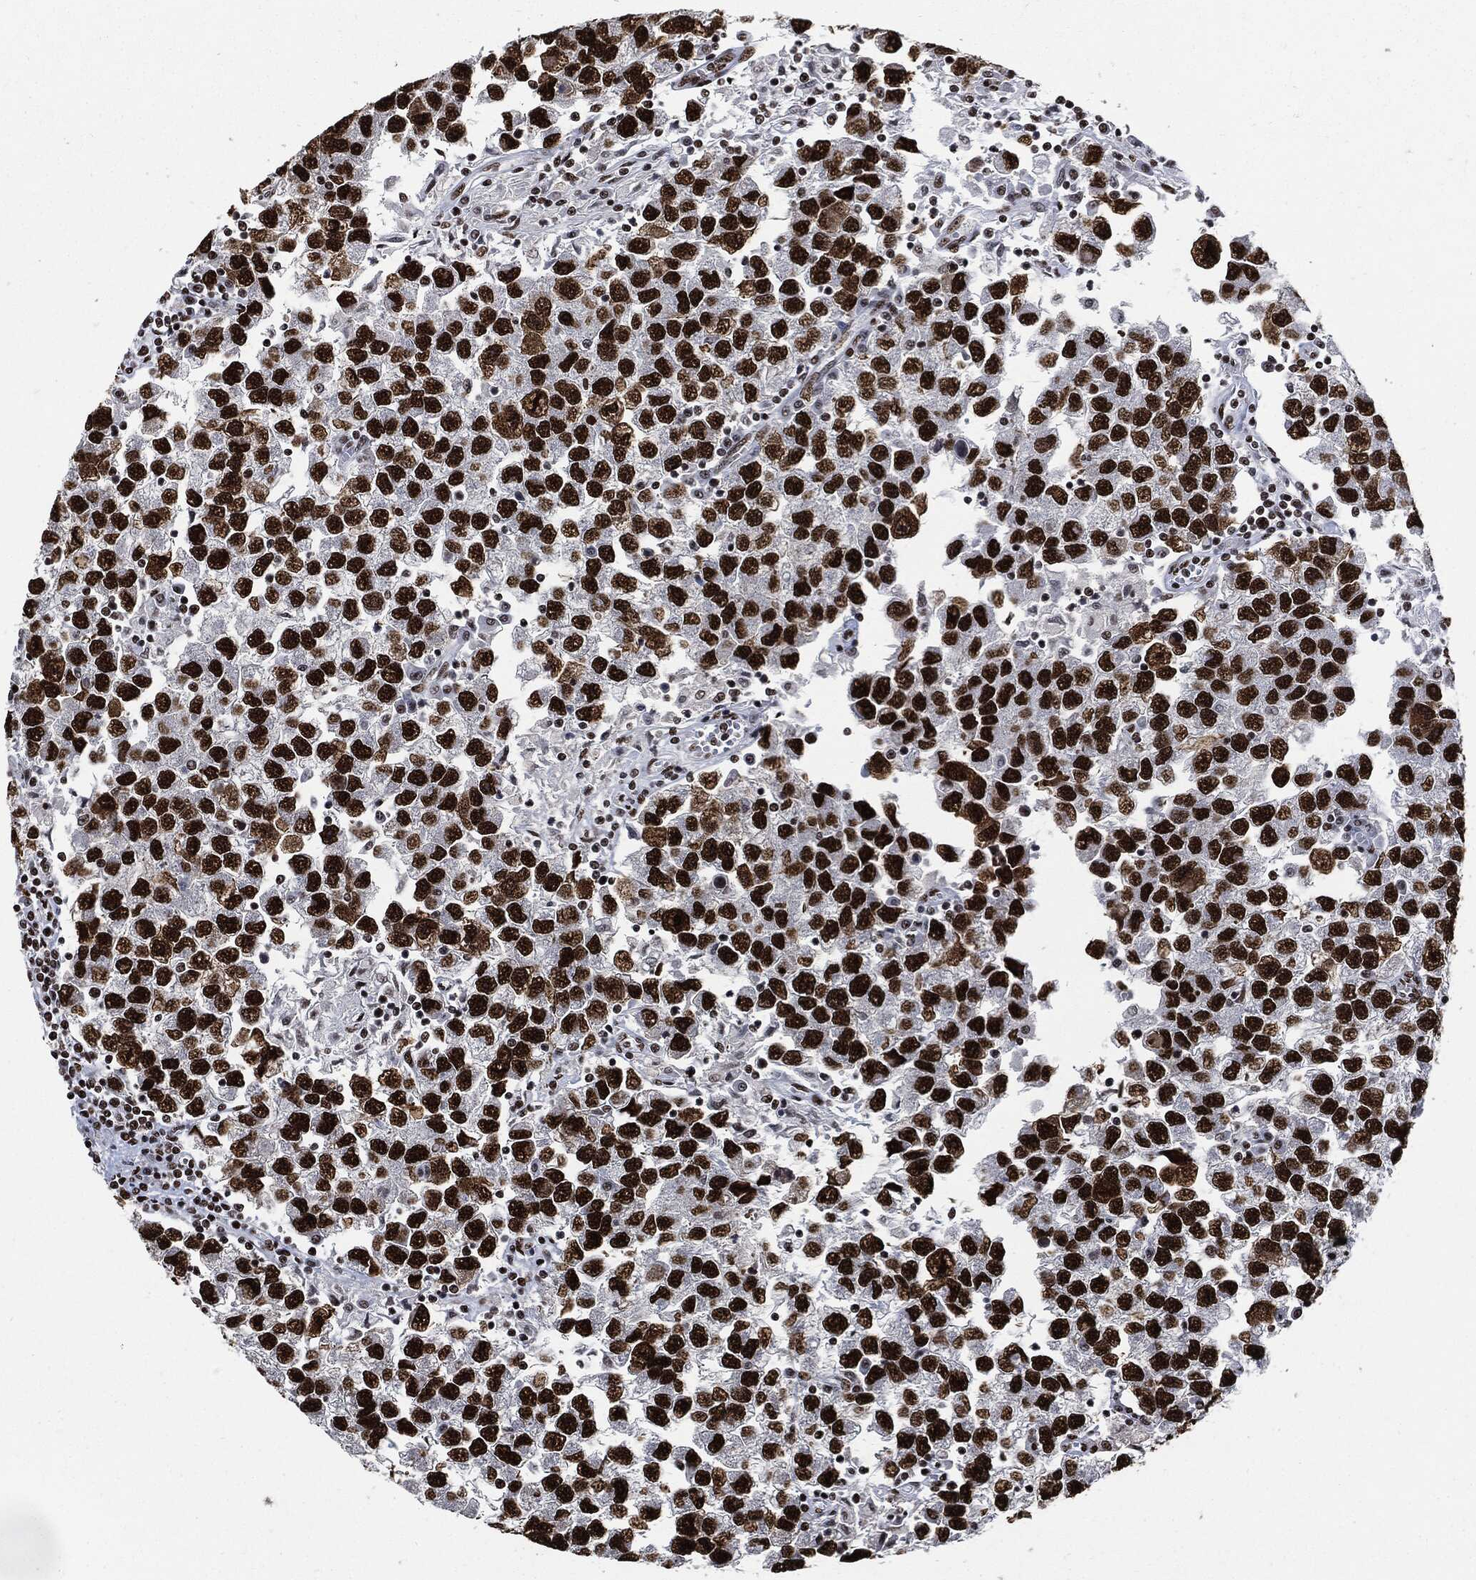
{"staining": {"intensity": "strong", "quantity": ">75%", "location": "nuclear"}, "tissue": "testis cancer", "cell_type": "Tumor cells", "image_type": "cancer", "snomed": [{"axis": "morphology", "description": "Seminoma, NOS"}, {"axis": "topography", "description": "Testis"}], "caption": "This histopathology image displays immunohistochemistry (IHC) staining of human seminoma (testis), with high strong nuclear expression in approximately >75% of tumor cells.", "gene": "RECQL", "patient": {"sex": "male", "age": 26}}